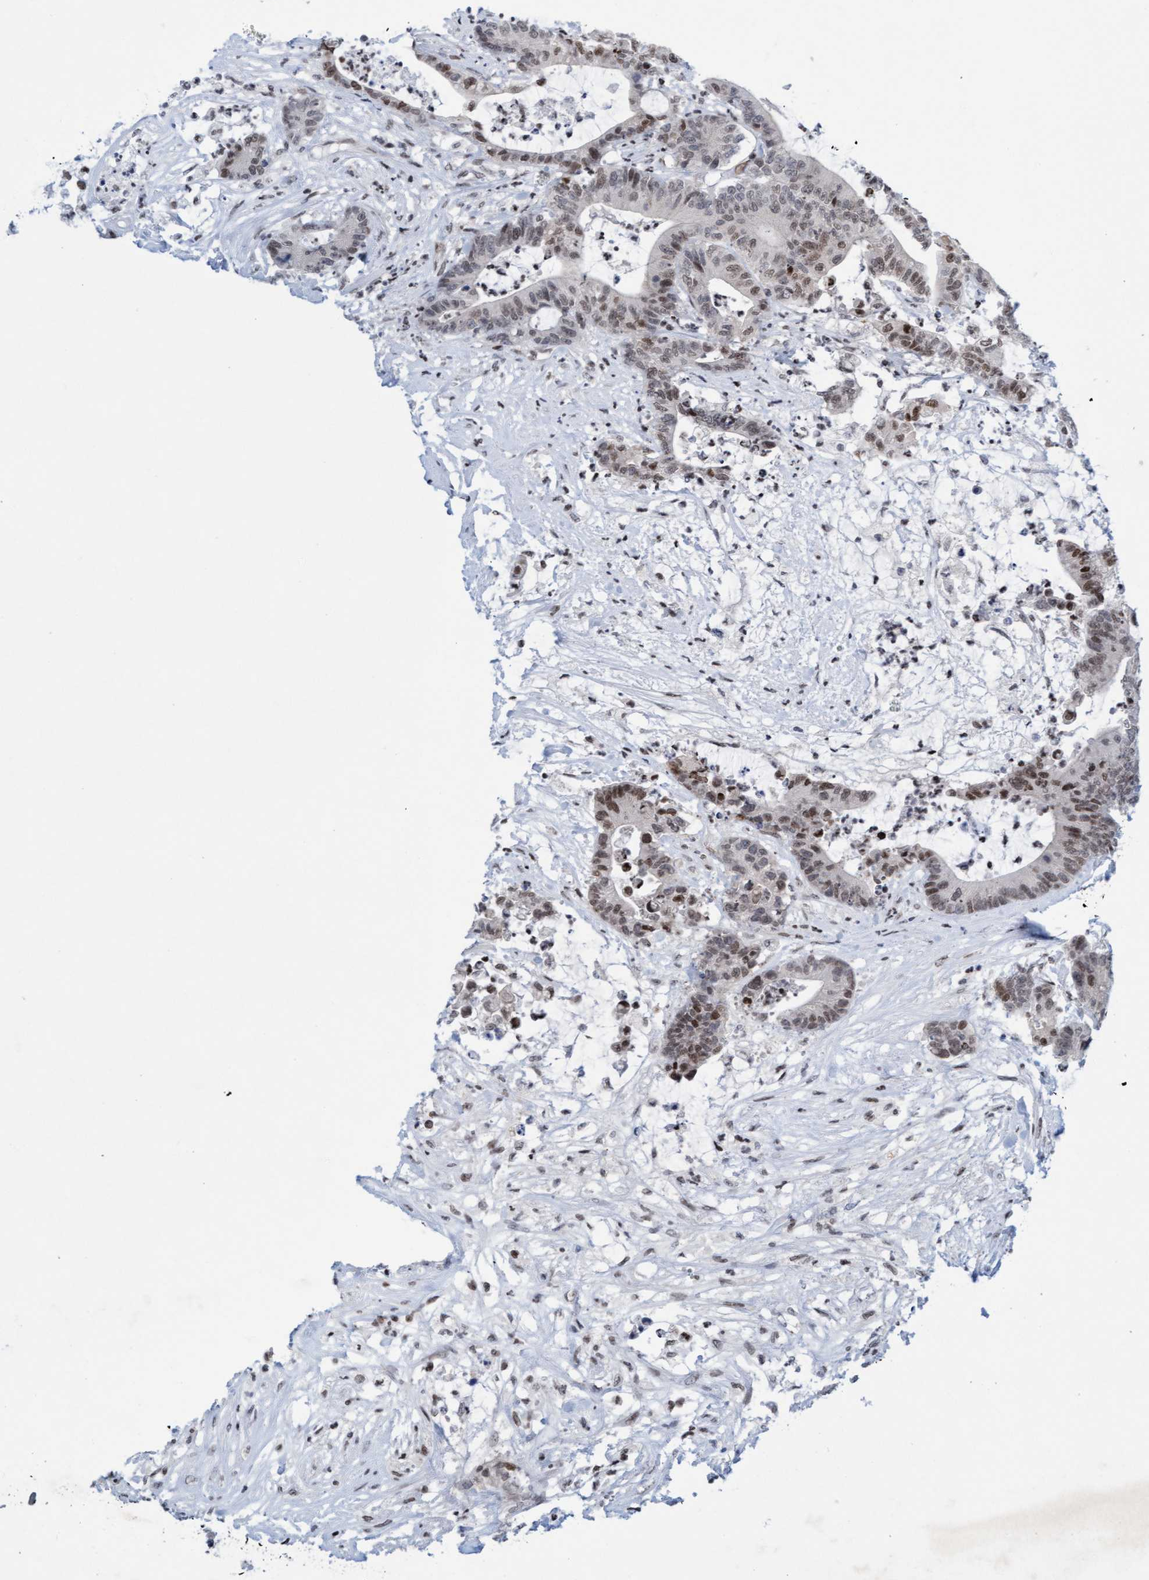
{"staining": {"intensity": "moderate", "quantity": ">75%", "location": "nuclear"}, "tissue": "colorectal cancer", "cell_type": "Tumor cells", "image_type": "cancer", "snomed": [{"axis": "morphology", "description": "Adenocarcinoma, NOS"}, {"axis": "topography", "description": "Colon"}], "caption": "Adenocarcinoma (colorectal) stained with DAB (3,3'-diaminobenzidine) immunohistochemistry (IHC) reveals medium levels of moderate nuclear positivity in approximately >75% of tumor cells.", "gene": "GLRX2", "patient": {"sex": "female", "age": 84}}